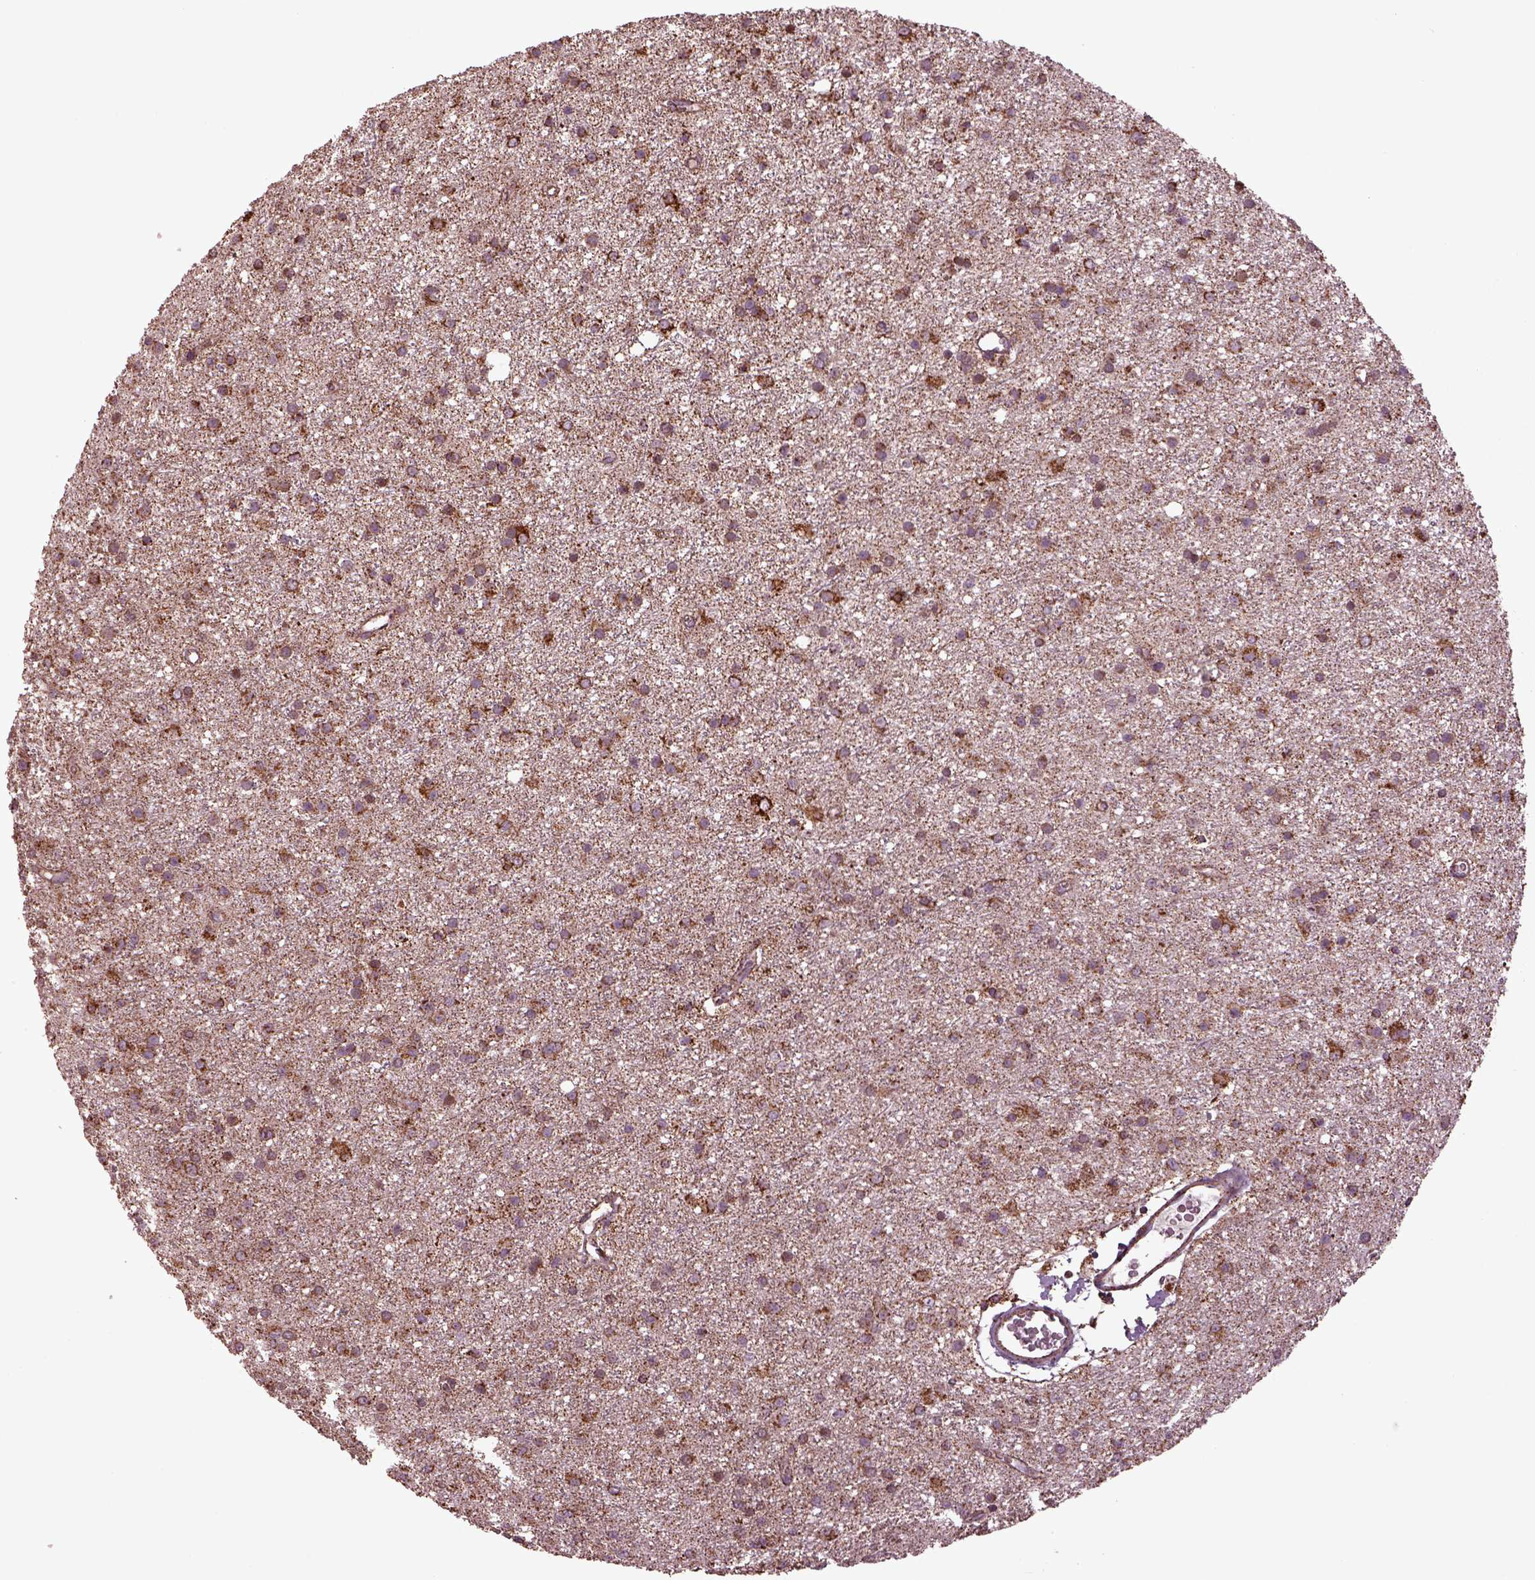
{"staining": {"intensity": "moderate", "quantity": ">75%", "location": "cytoplasmic/membranous"}, "tissue": "glioma", "cell_type": "Tumor cells", "image_type": "cancer", "snomed": [{"axis": "morphology", "description": "Glioma, malignant, Low grade"}, {"axis": "topography", "description": "Brain"}], "caption": "Glioma tissue demonstrates moderate cytoplasmic/membranous staining in about >75% of tumor cells, visualized by immunohistochemistry. The staining was performed using DAB to visualize the protein expression in brown, while the nuclei were stained in blue with hematoxylin (Magnification: 20x).", "gene": "TMEM254", "patient": {"sex": "male", "age": 27}}